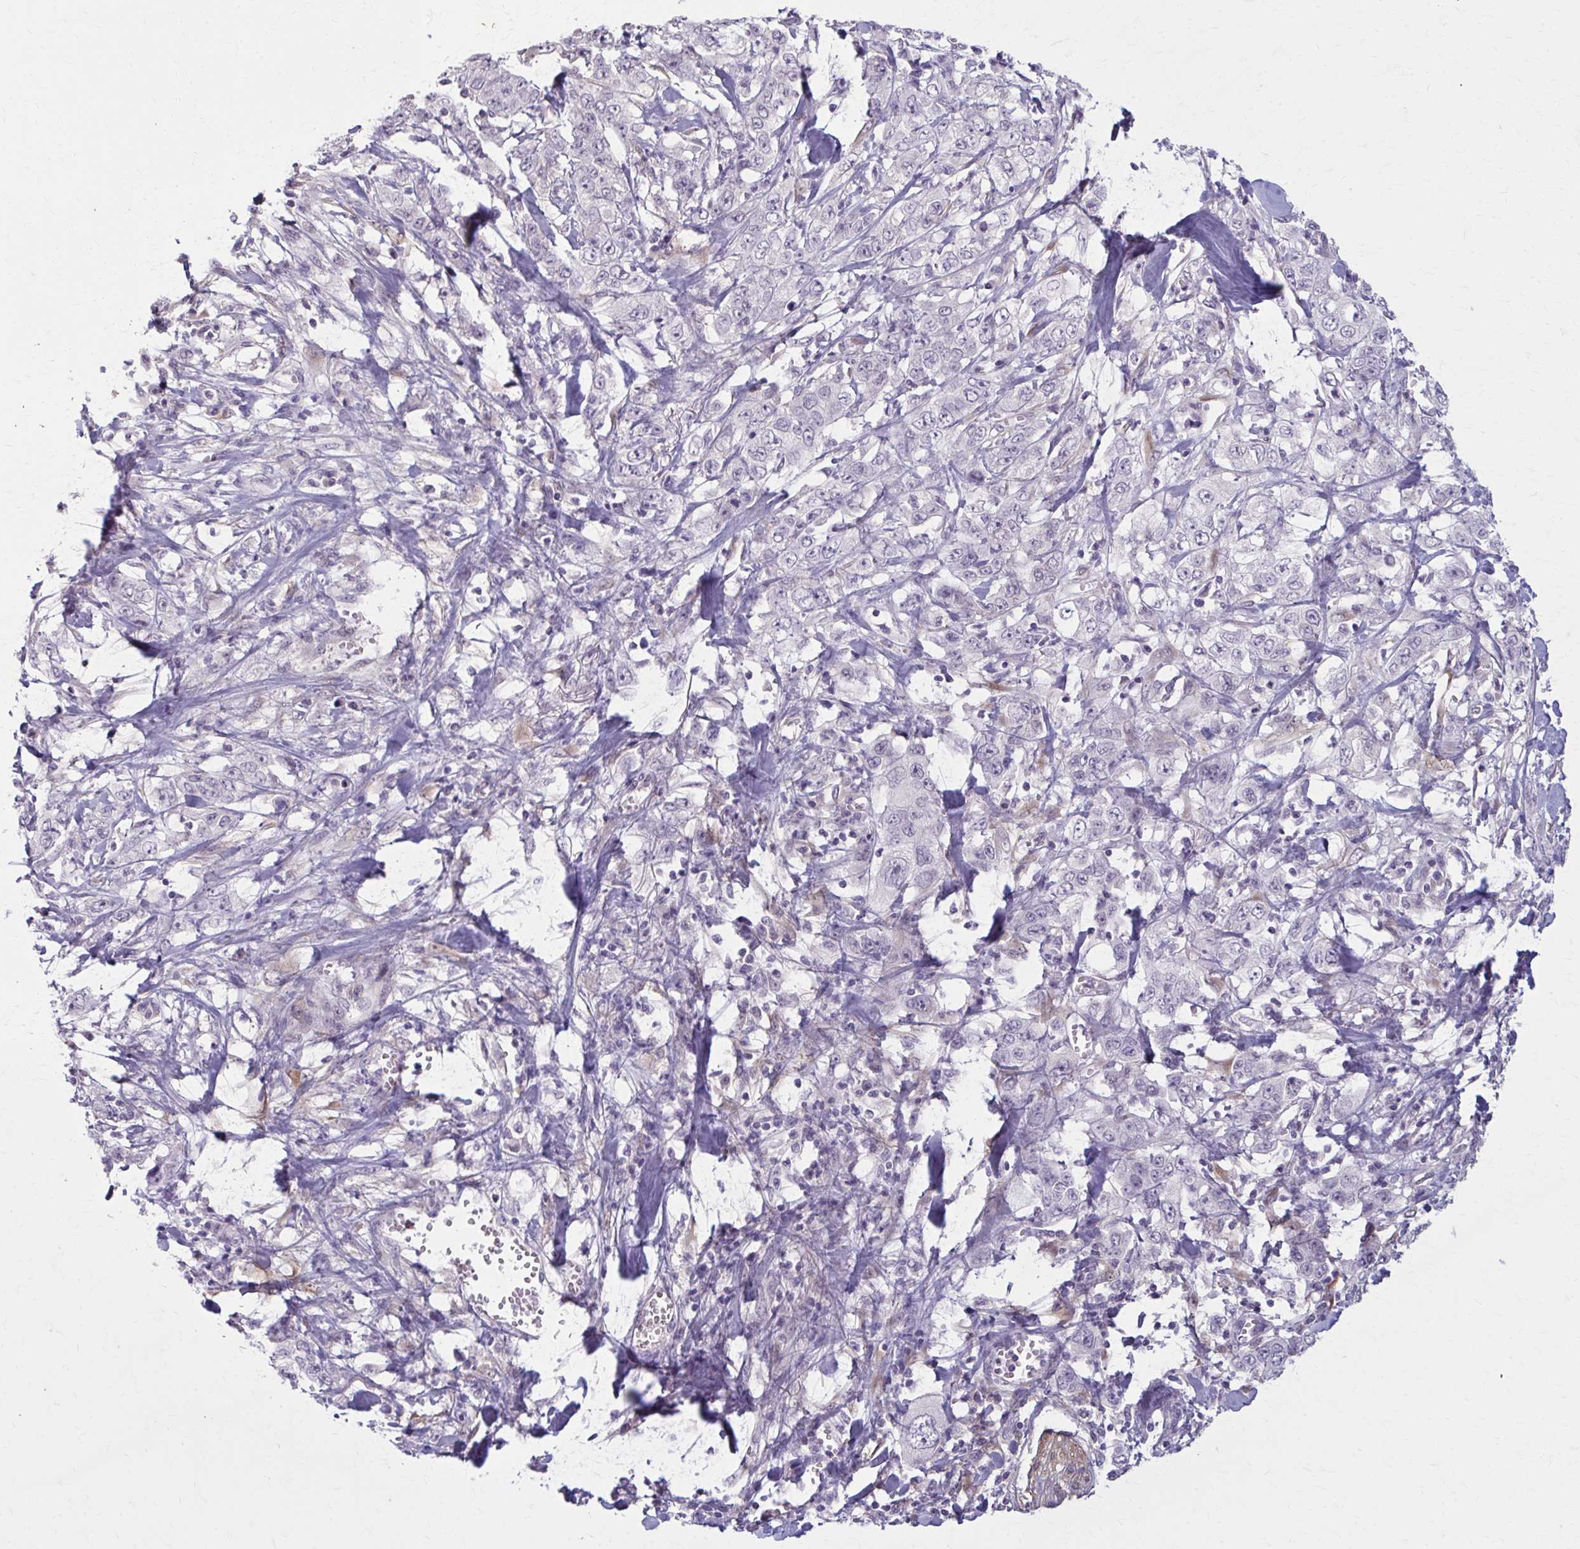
{"staining": {"intensity": "negative", "quantity": "none", "location": "none"}, "tissue": "stomach cancer", "cell_type": "Tumor cells", "image_type": "cancer", "snomed": [{"axis": "morphology", "description": "Adenocarcinoma, NOS"}, {"axis": "topography", "description": "Stomach, upper"}], "caption": "High power microscopy histopathology image of an IHC micrograph of stomach cancer, revealing no significant positivity in tumor cells.", "gene": "NUMBL", "patient": {"sex": "male", "age": 62}}